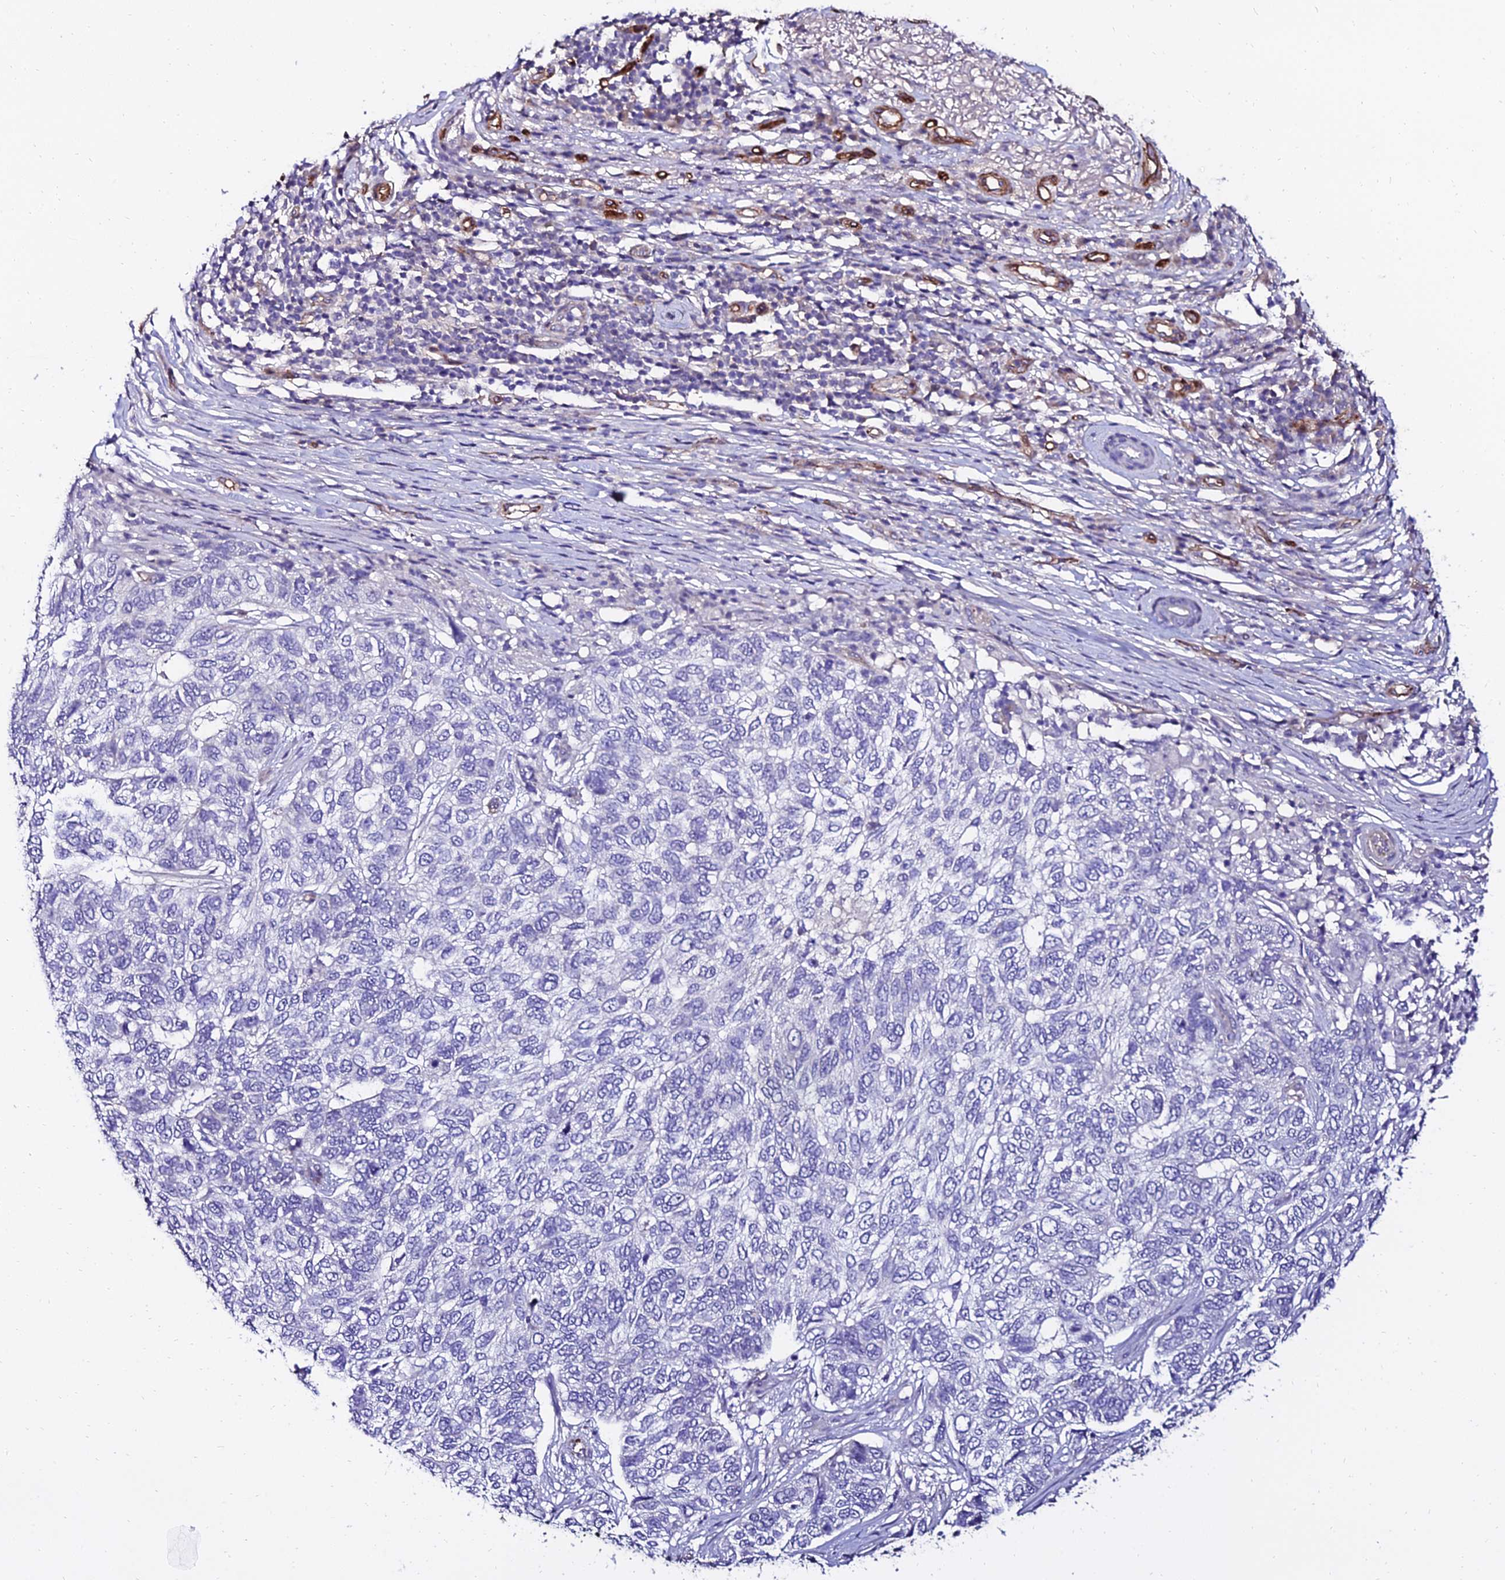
{"staining": {"intensity": "negative", "quantity": "none", "location": "none"}, "tissue": "skin cancer", "cell_type": "Tumor cells", "image_type": "cancer", "snomed": [{"axis": "morphology", "description": "Basal cell carcinoma"}, {"axis": "topography", "description": "Skin"}], "caption": "This is an immunohistochemistry image of skin cancer (basal cell carcinoma). There is no expression in tumor cells.", "gene": "ALDH3B2", "patient": {"sex": "female", "age": 65}}